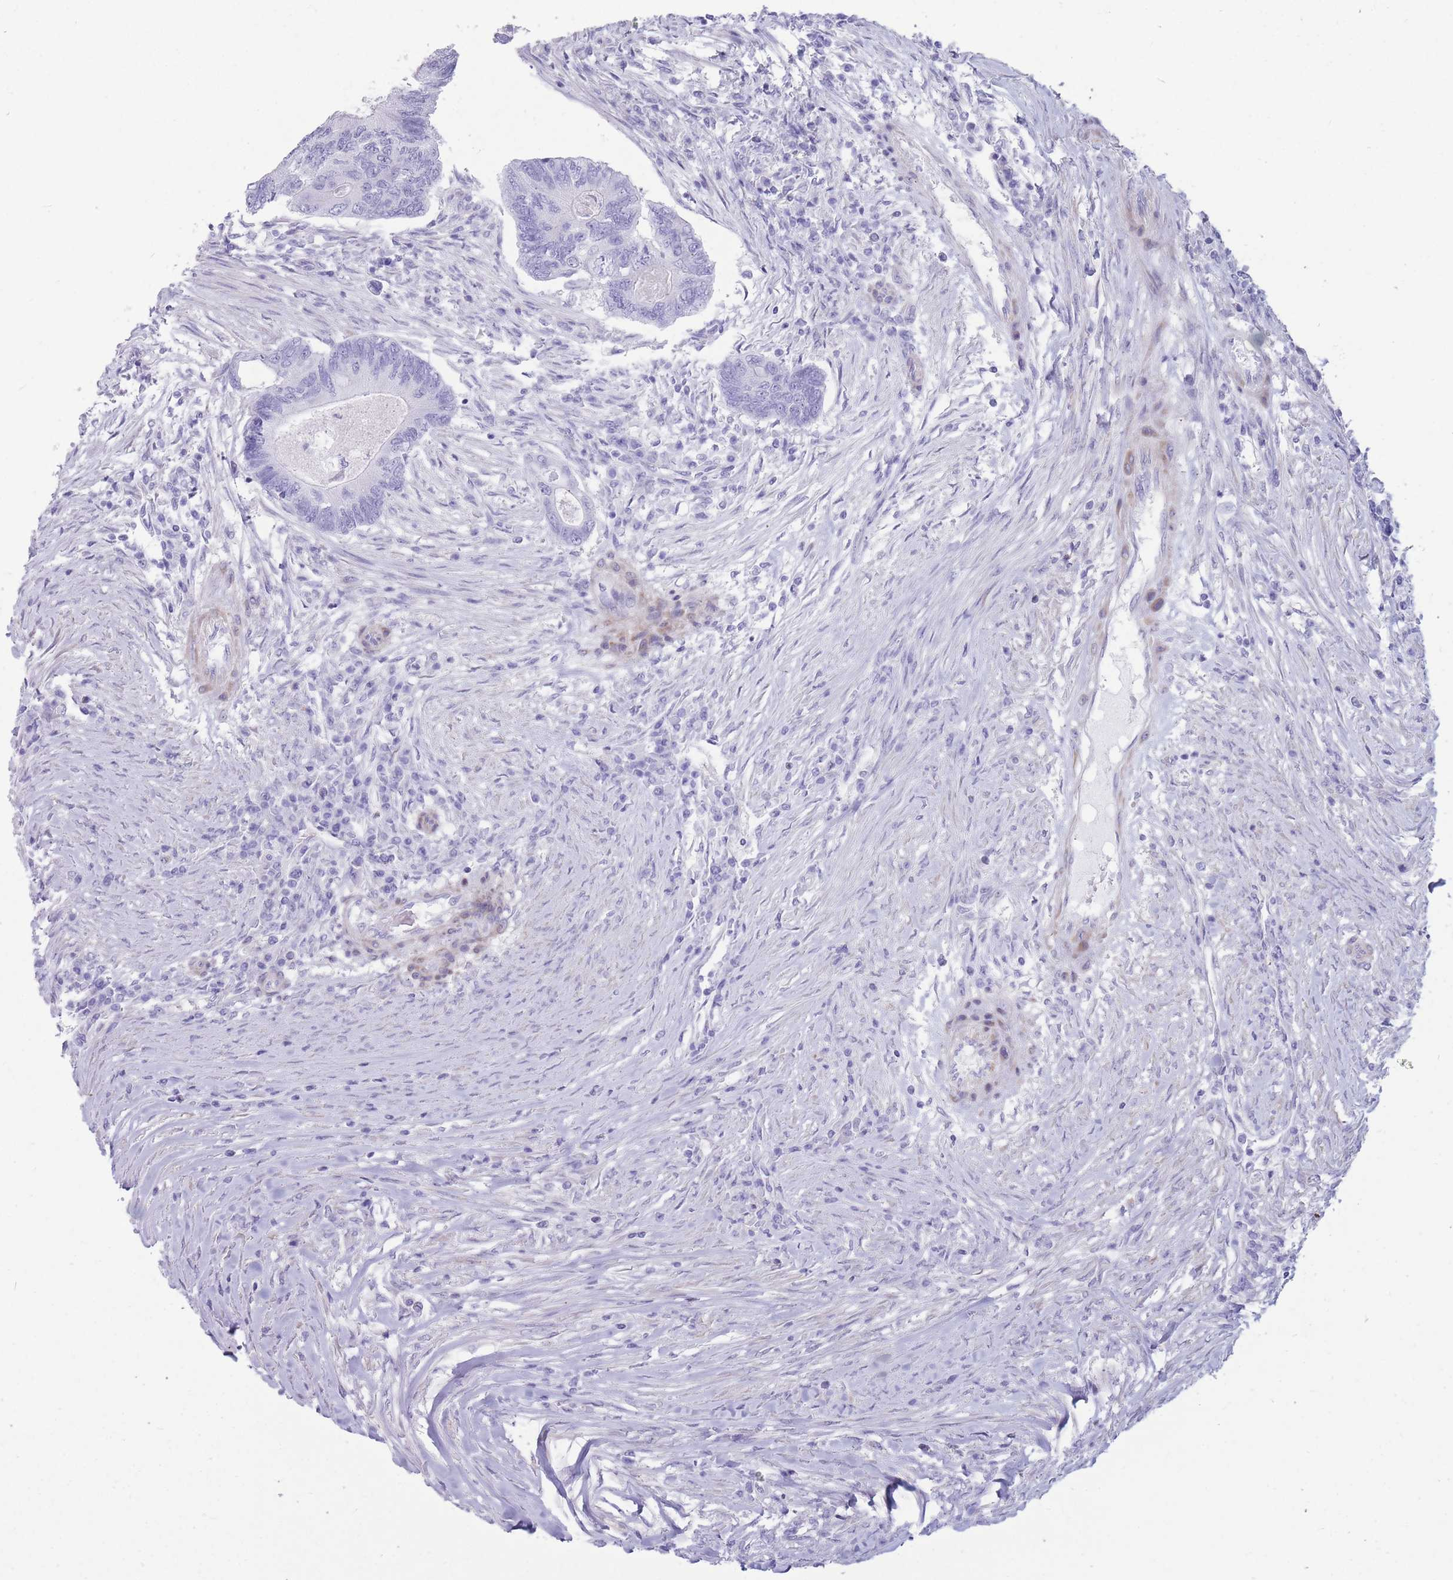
{"staining": {"intensity": "negative", "quantity": "none", "location": "none"}, "tissue": "colorectal cancer", "cell_type": "Tumor cells", "image_type": "cancer", "snomed": [{"axis": "morphology", "description": "Adenocarcinoma, NOS"}, {"axis": "topography", "description": "Colon"}], "caption": "Immunohistochemistry (IHC) of adenocarcinoma (colorectal) shows no staining in tumor cells. Brightfield microscopy of immunohistochemistry stained with DAB (brown) and hematoxylin (blue), captured at high magnification.", "gene": "MTSS2", "patient": {"sex": "female", "age": 67}}